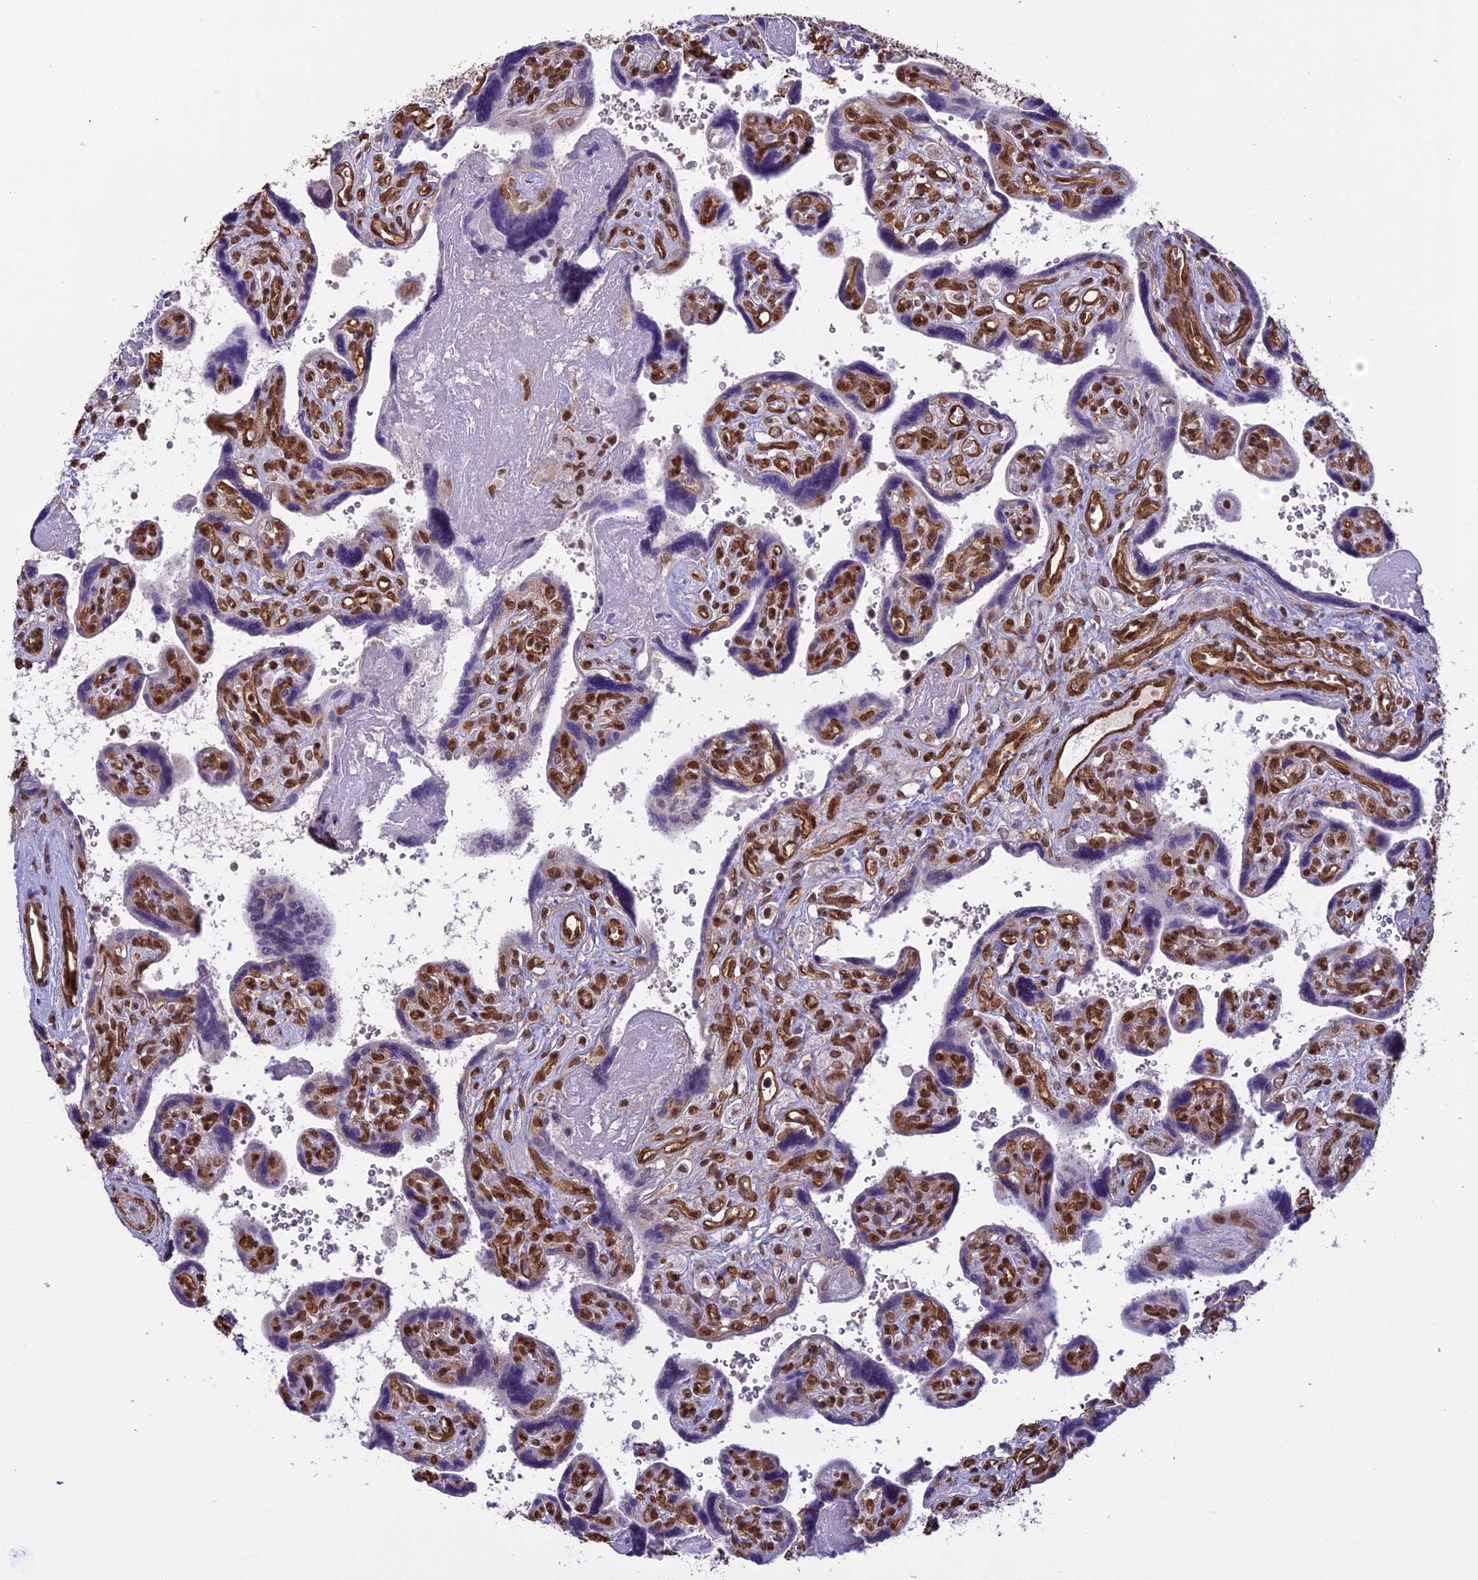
{"staining": {"intensity": "moderate", "quantity": ">75%", "location": "nuclear"}, "tissue": "placenta", "cell_type": "Trophoblastic cells", "image_type": "normal", "snomed": [{"axis": "morphology", "description": "Normal tissue, NOS"}, {"axis": "topography", "description": "Placenta"}], "caption": "This micrograph reveals normal placenta stained with IHC to label a protein in brown. The nuclear of trophoblastic cells show moderate positivity for the protein. Nuclei are counter-stained blue.", "gene": "MPHOSPH8", "patient": {"sex": "female", "age": 39}}